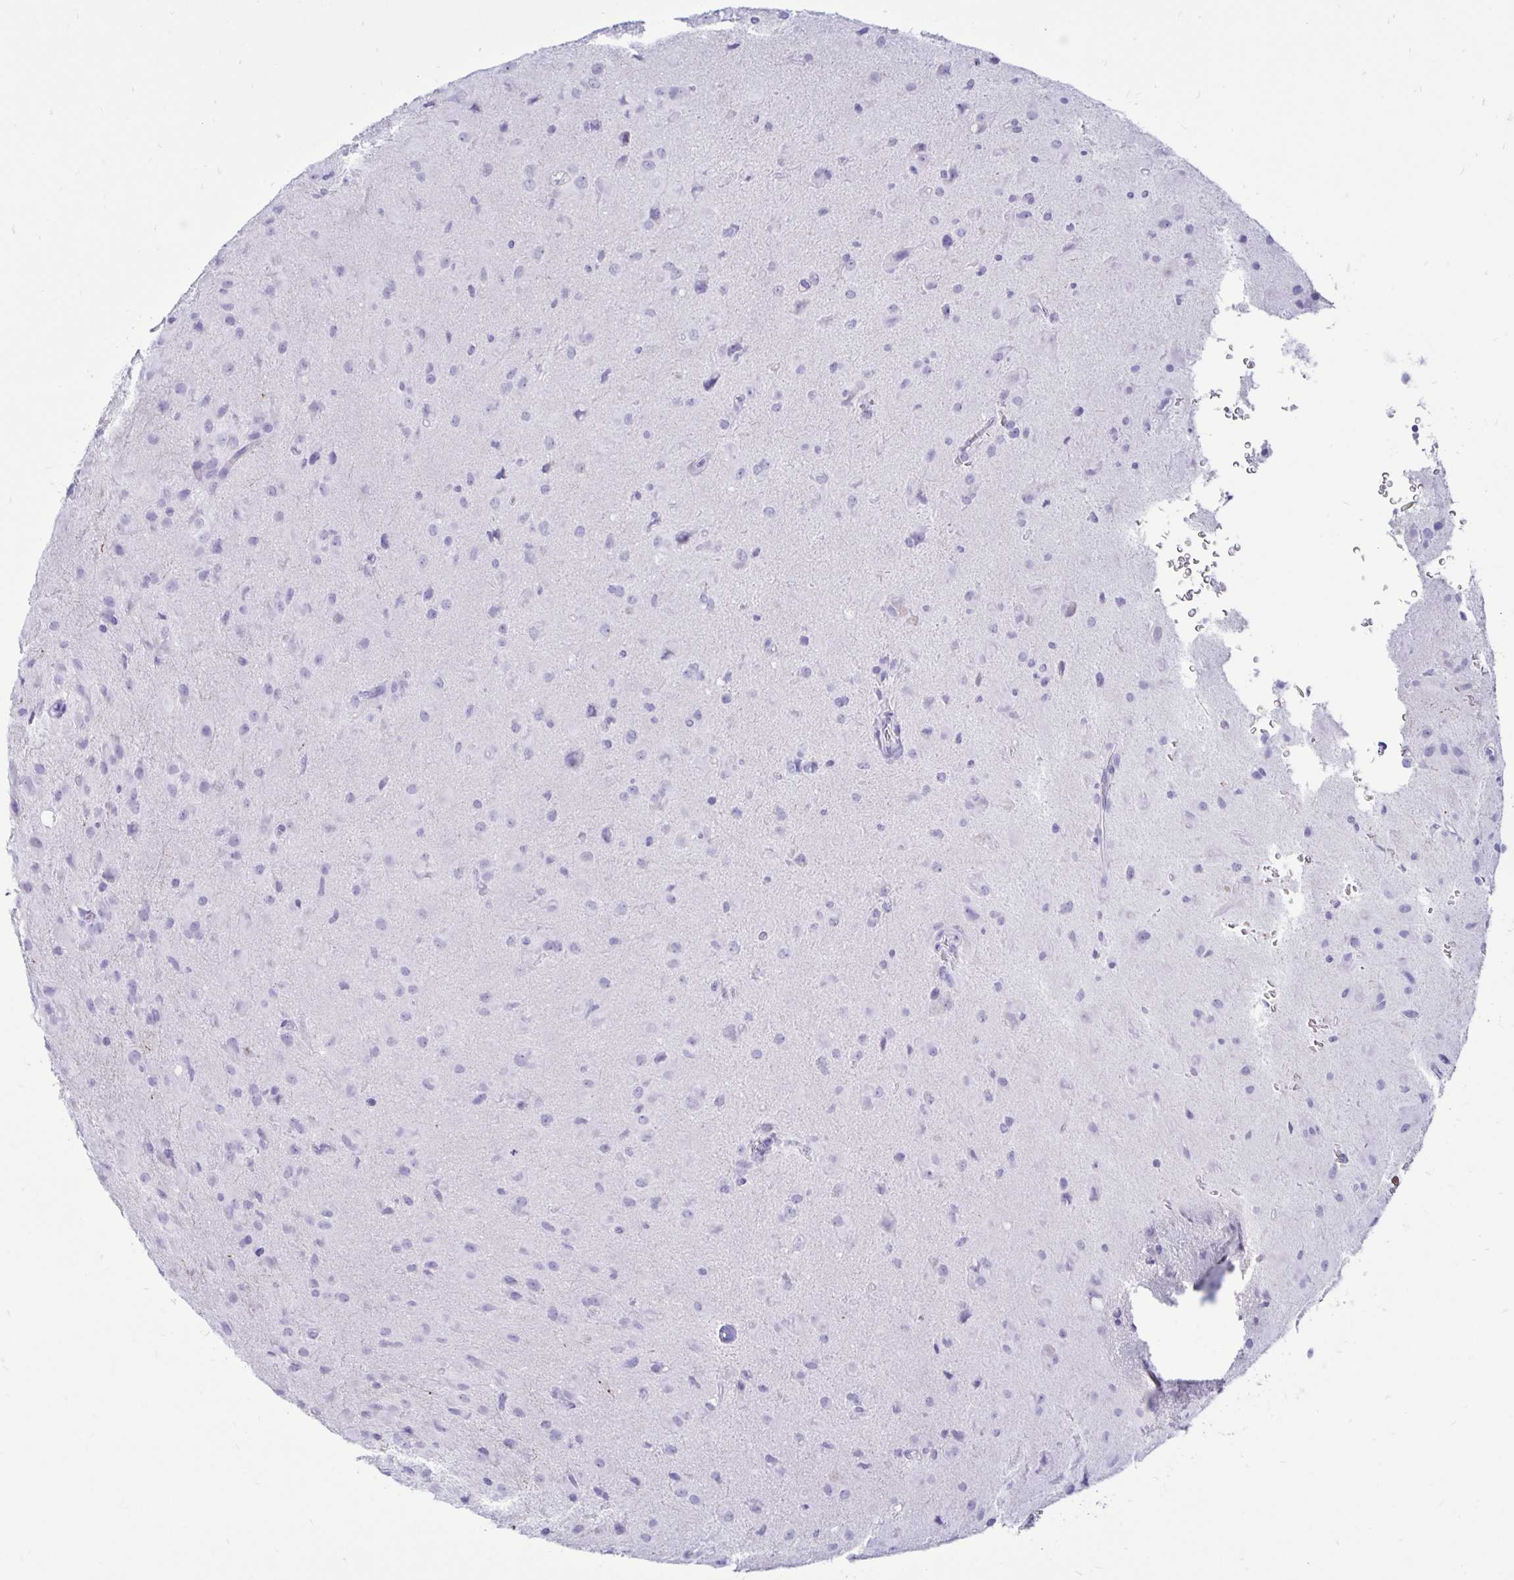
{"staining": {"intensity": "negative", "quantity": "none", "location": "none"}, "tissue": "glioma", "cell_type": "Tumor cells", "image_type": "cancer", "snomed": [{"axis": "morphology", "description": "Glioma, malignant, Low grade"}, {"axis": "topography", "description": "Brain"}], "caption": "This is an immunohistochemistry photomicrograph of malignant low-grade glioma. There is no positivity in tumor cells.", "gene": "TIMP1", "patient": {"sex": "male", "age": 58}}